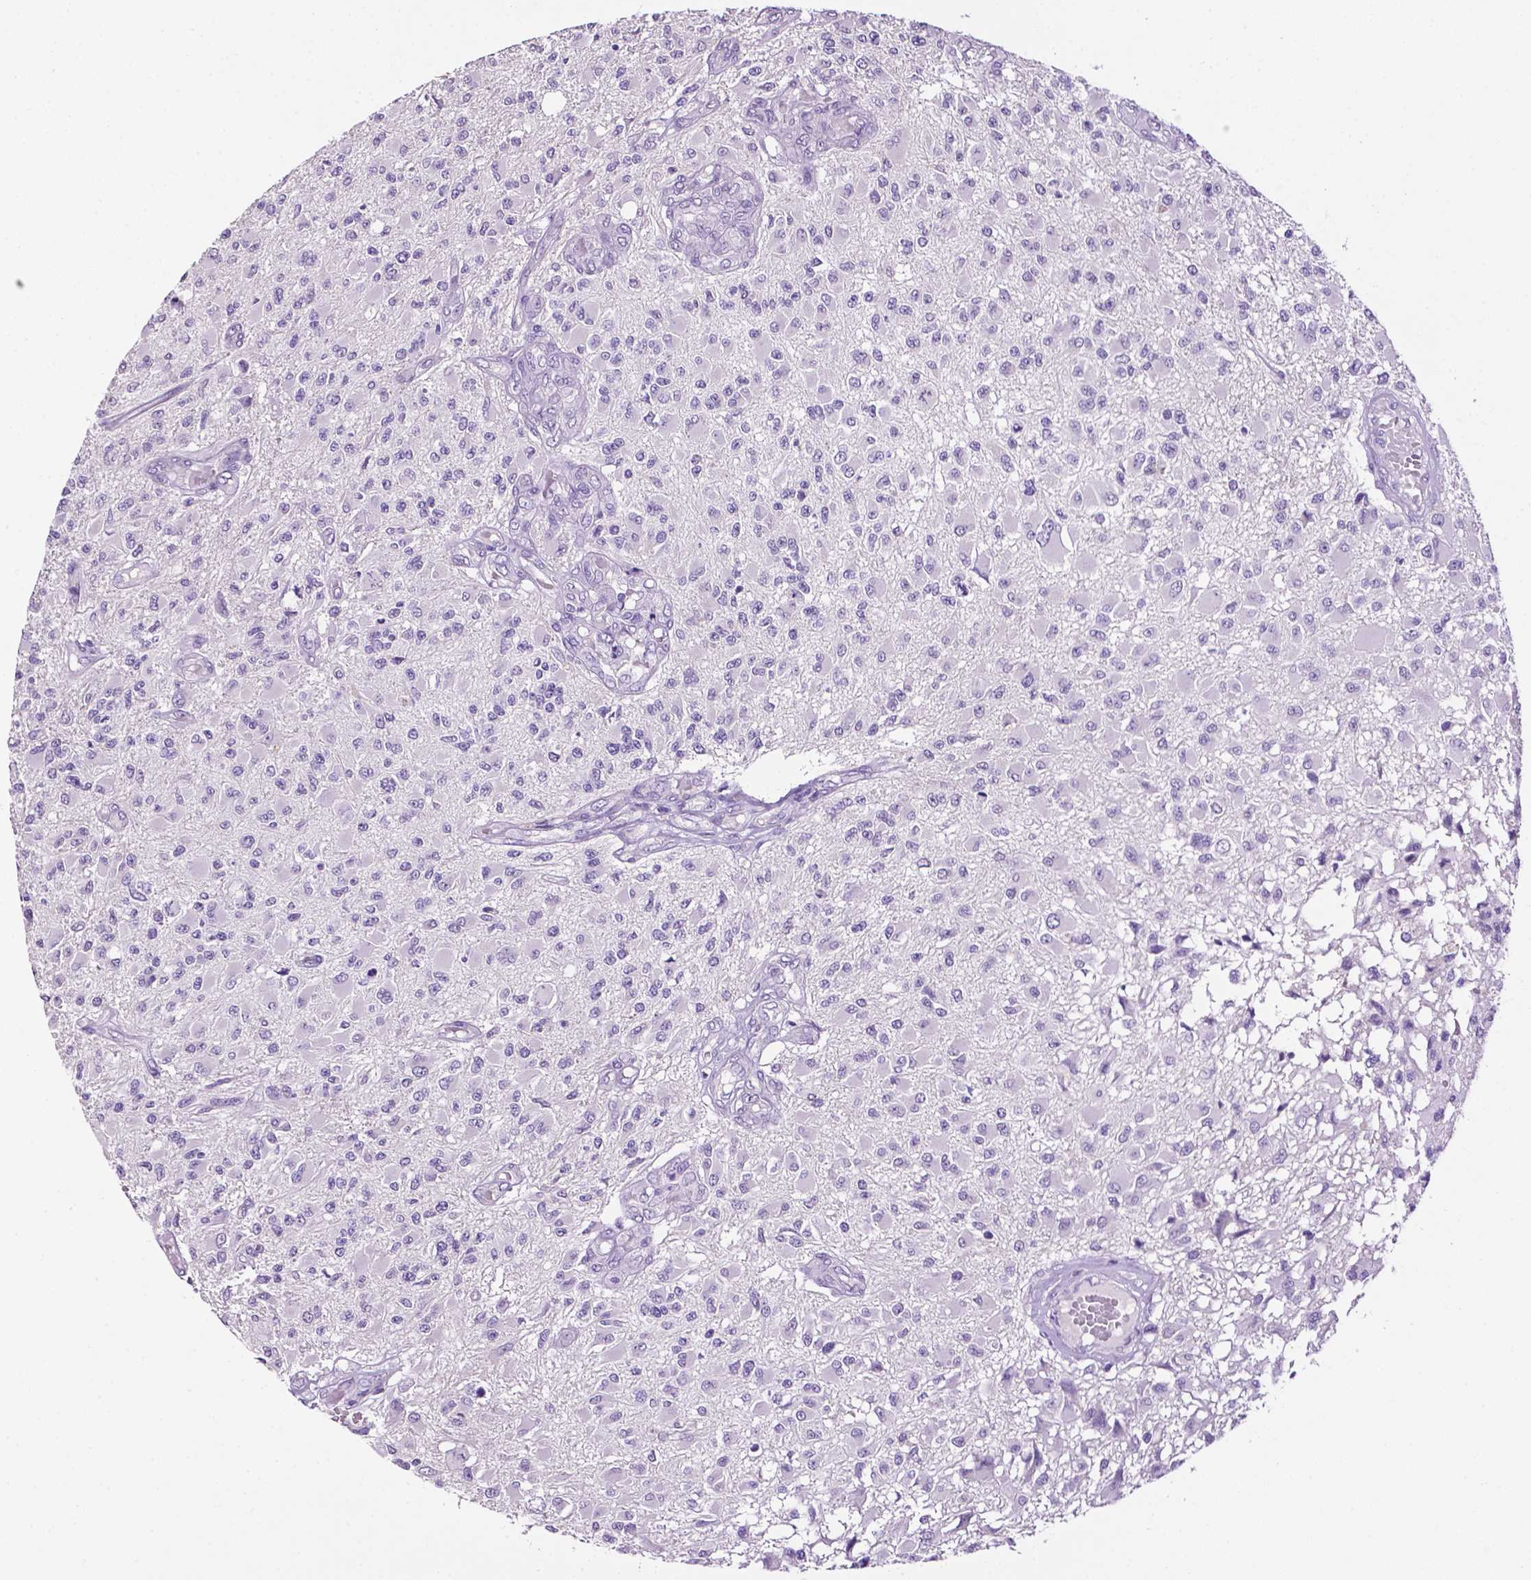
{"staining": {"intensity": "negative", "quantity": "none", "location": "none"}, "tissue": "glioma", "cell_type": "Tumor cells", "image_type": "cancer", "snomed": [{"axis": "morphology", "description": "Glioma, malignant, High grade"}, {"axis": "topography", "description": "Brain"}], "caption": "Histopathology image shows no significant protein staining in tumor cells of malignant high-grade glioma. (IHC, brightfield microscopy, high magnification).", "gene": "TACSTD2", "patient": {"sex": "female", "age": 63}}